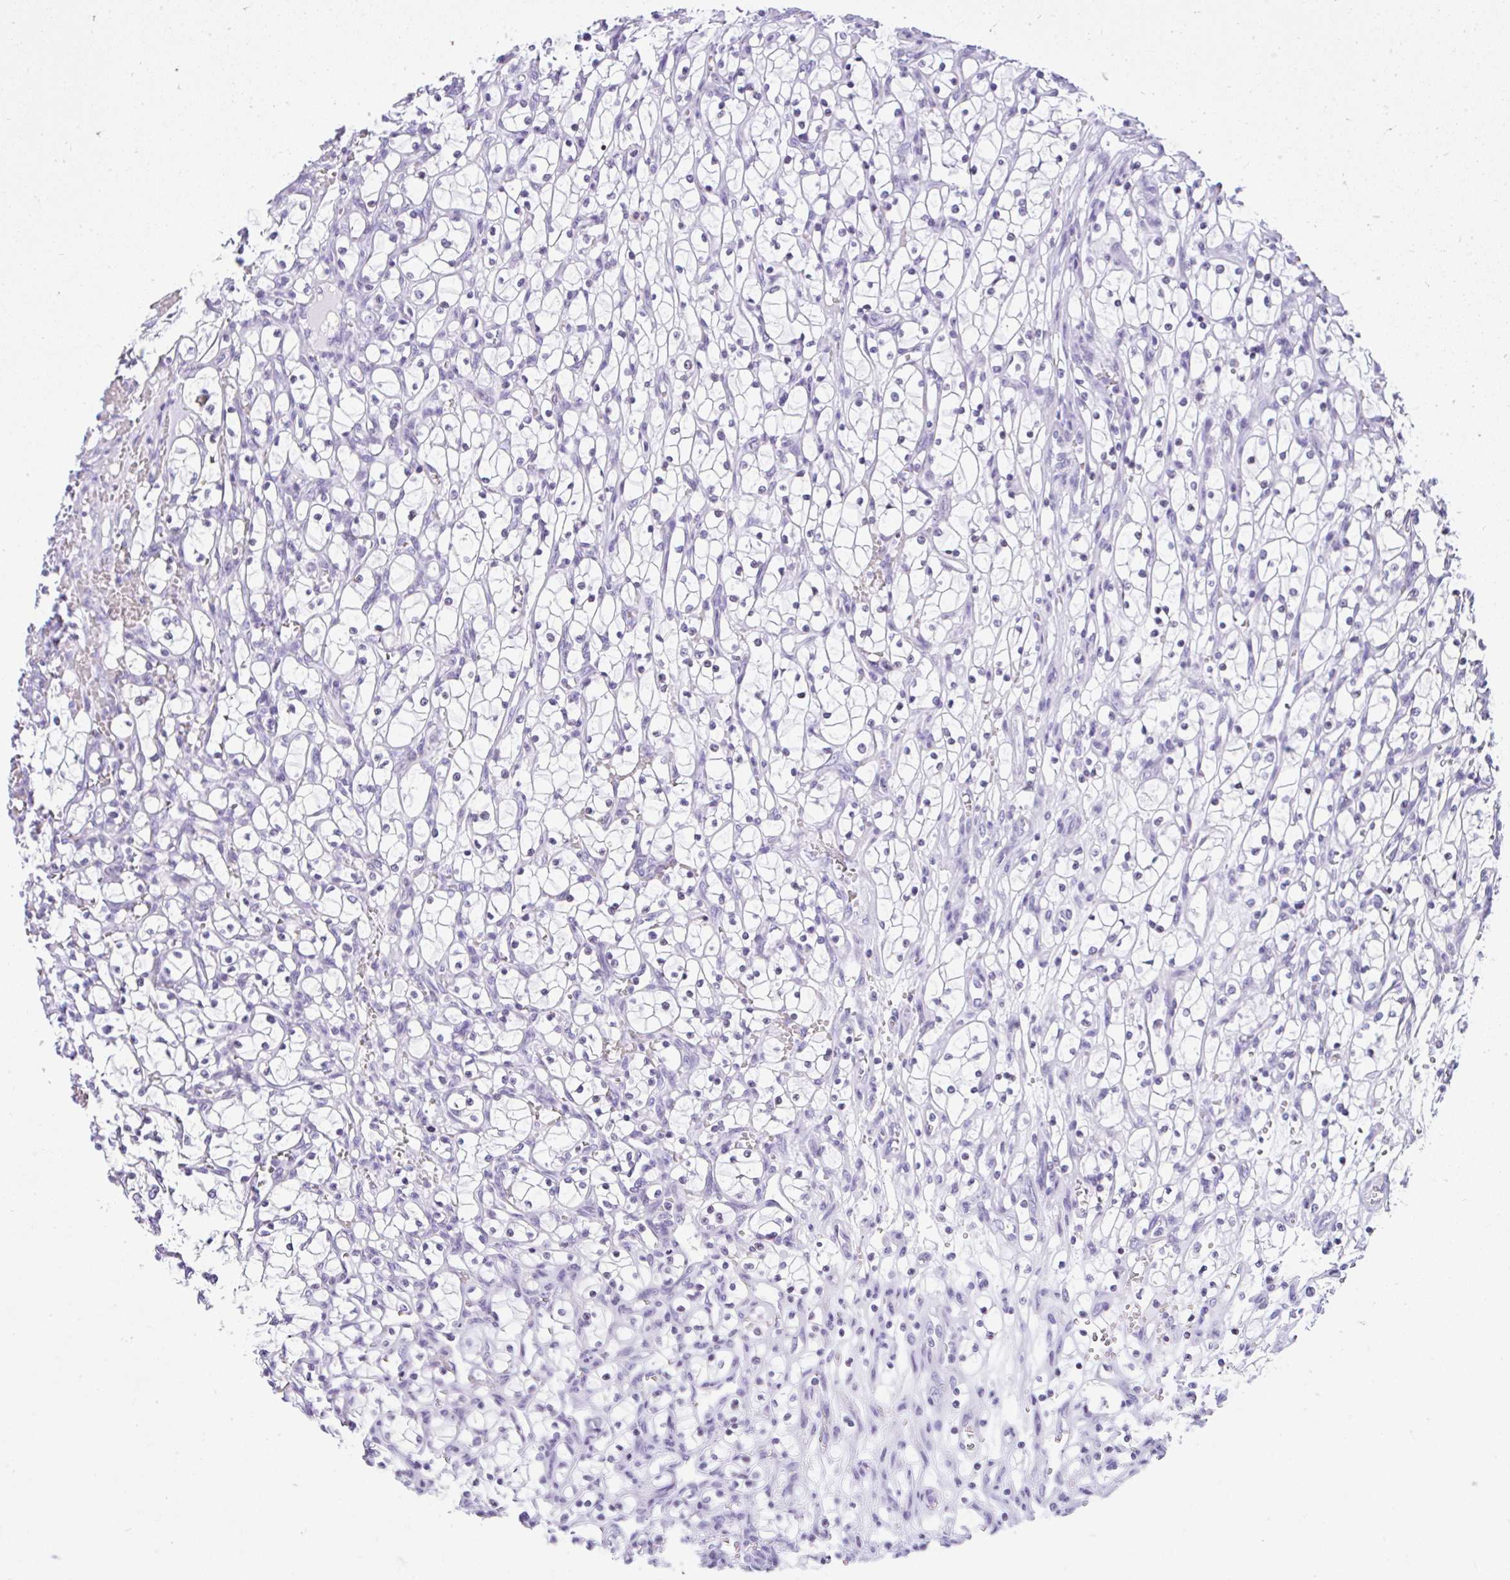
{"staining": {"intensity": "negative", "quantity": "none", "location": "none"}, "tissue": "renal cancer", "cell_type": "Tumor cells", "image_type": "cancer", "snomed": [{"axis": "morphology", "description": "Adenocarcinoma, NOS"}, {"axis": "topography", "description": "Kidney"}], "caption": "Tumor cells are negative for protein expression in human renal adenocarcinoma.", "gene": "KRT27", "patient": {"sex": "female", "age": 69}}